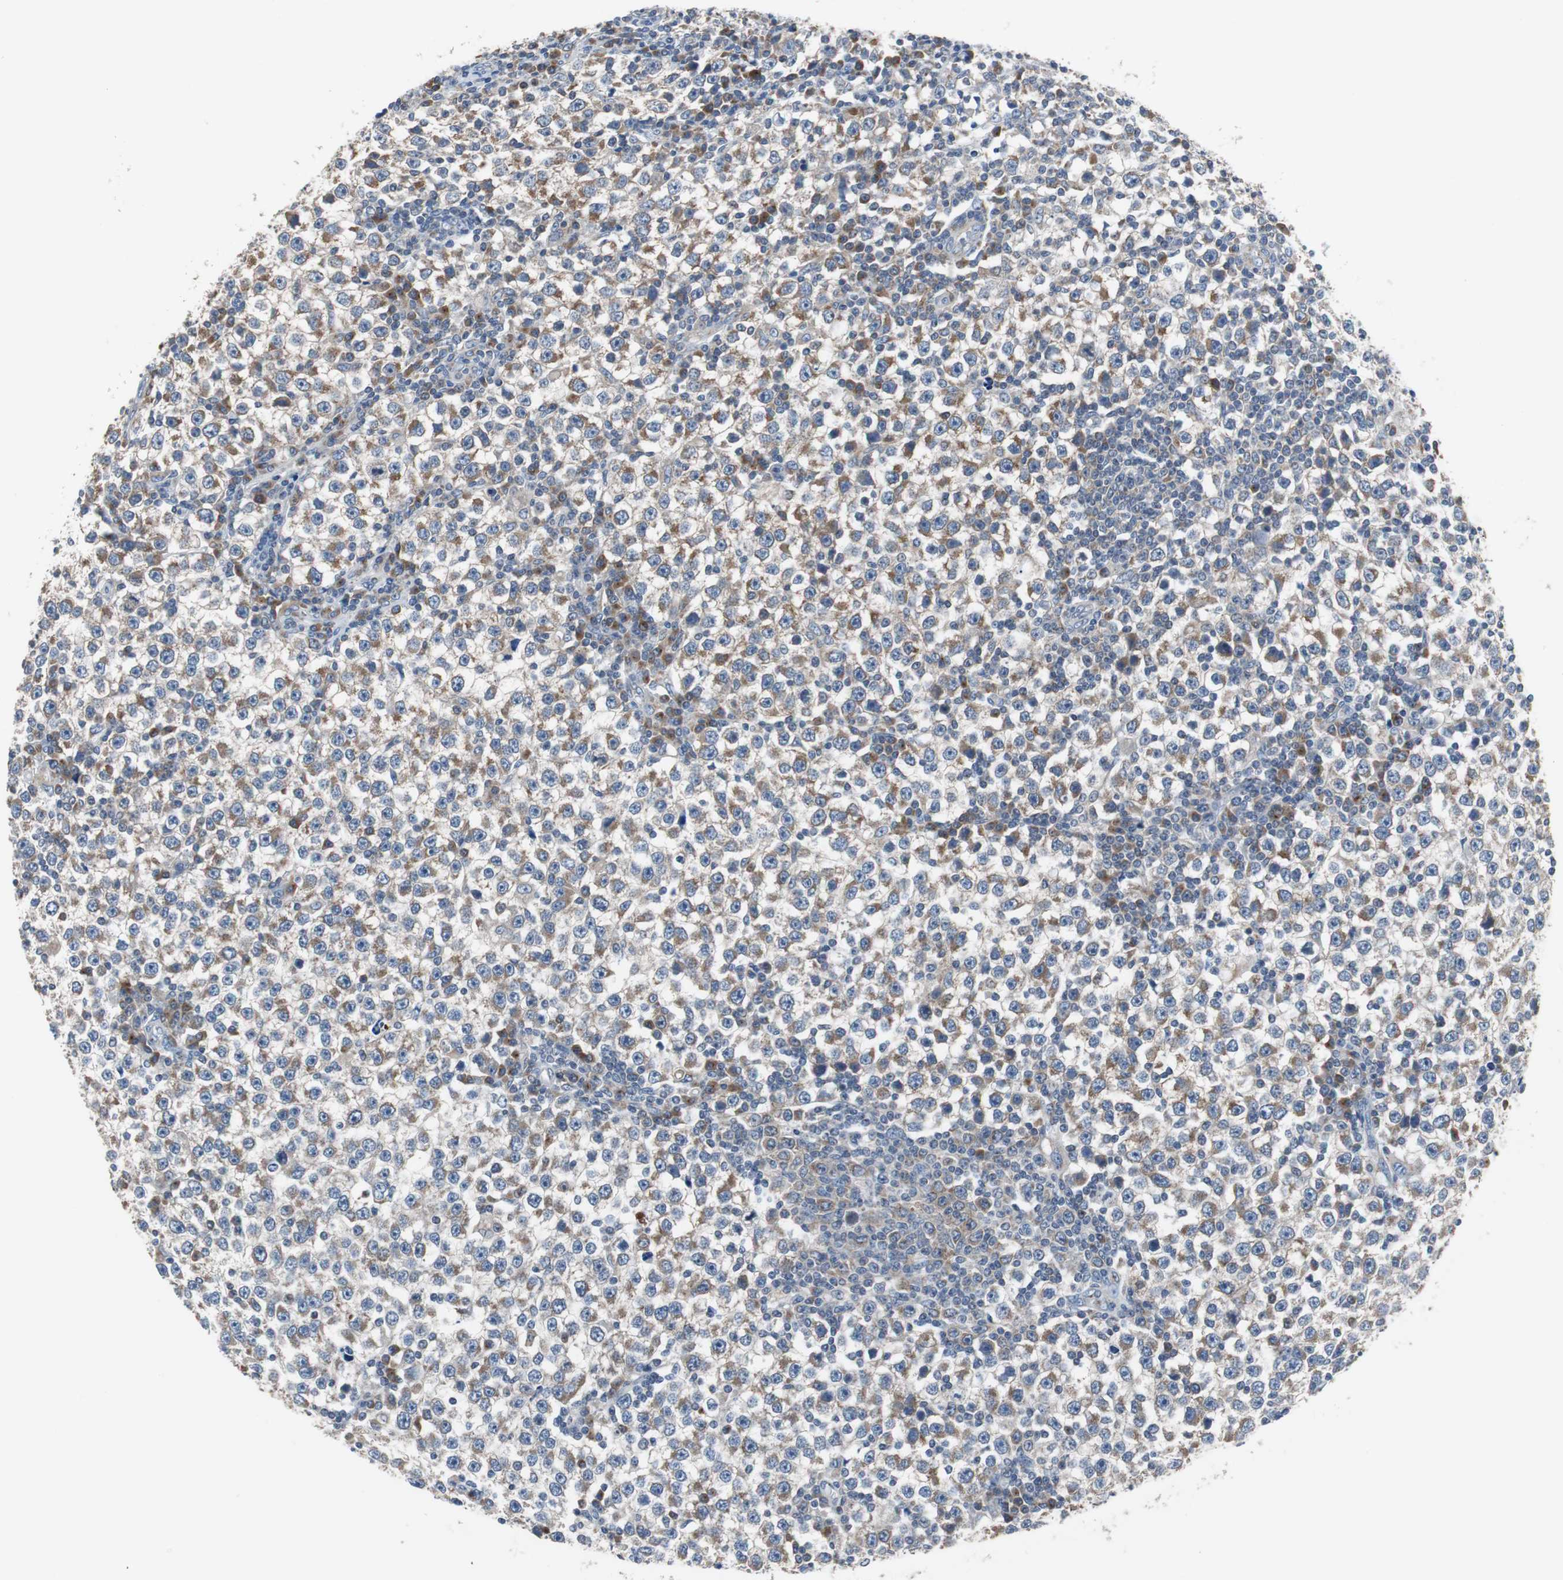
{"staining": {"intensity": "moderate", "quantity": "25%-75%", "location": "cytoplasmic/membranous"}, "tissue": "testis cancer", "cell_type": "Tumor cells", "image_type": "cancer", "snomed": [{"axis": "morphology", "description": "Seminoma, NOS"}, {"axis": "topography", "description": "Testis"}], "caption": "Human testis seminoma stained for a protein (brown) shows moderate cytoplasmic/membranous positive positivity in about 25%-75% of tumor cells.", "gene": "CALB2", "patient": {"sex": "male", "age": 65}}